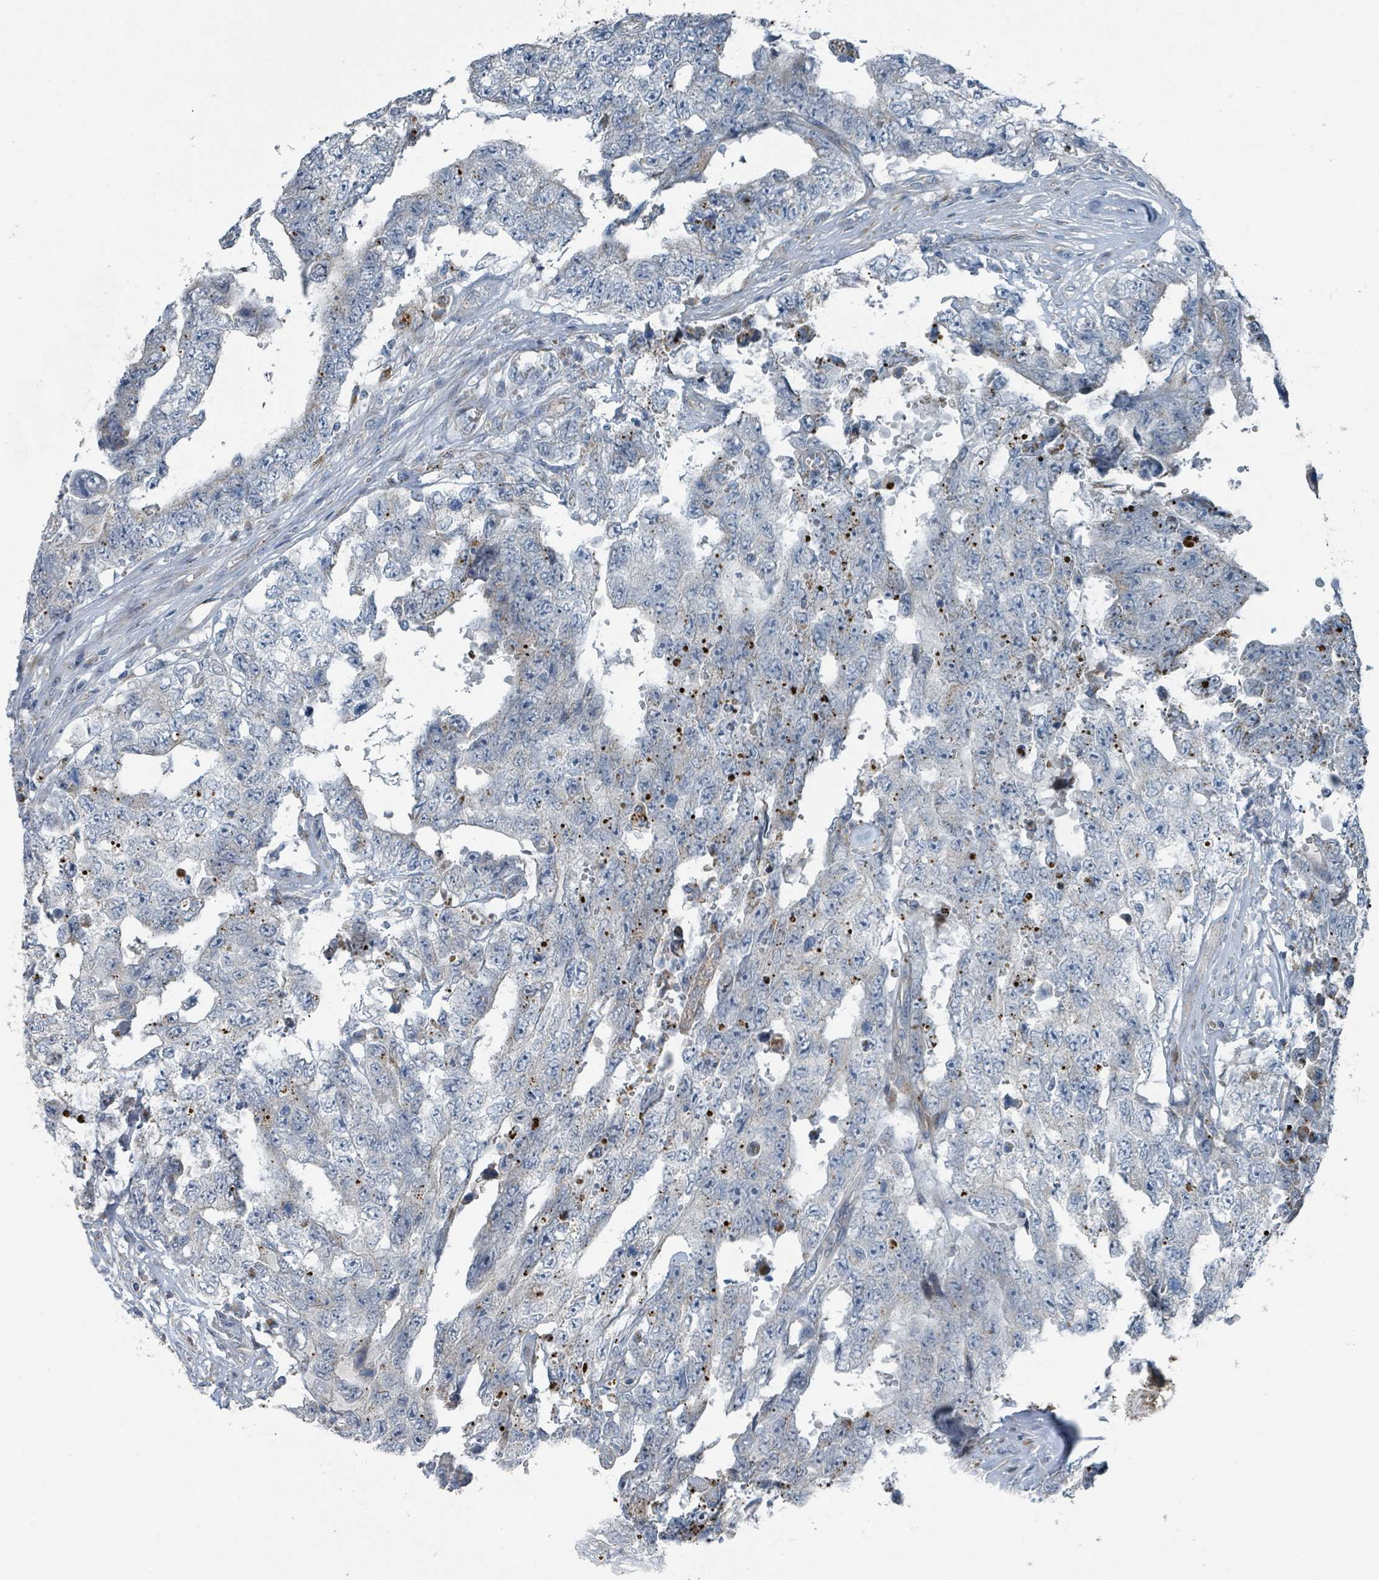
{"staining": {"intensity": "negative", "quantity": "none", "location": "none"}, "tissue": "testis cancer", "cell_type": "Tumor cells", "image_type": "cancer", "snomed": [{"axis": "morphology", "description": "Normal tissue, NOS"}, {"axis": "morphology", "description": "Carcinoma, Embryonal, NOS"}, {"axis": "topography", "description": "Testis"}, {"axis": "topography", "description": "Epididymis"}], "caption": "Image shows no significant protein staining in tumor cells of embryonal carcinoma (testis).", "gene": "DIPK2A", "patient": {"sex": "male", "age": 25}}